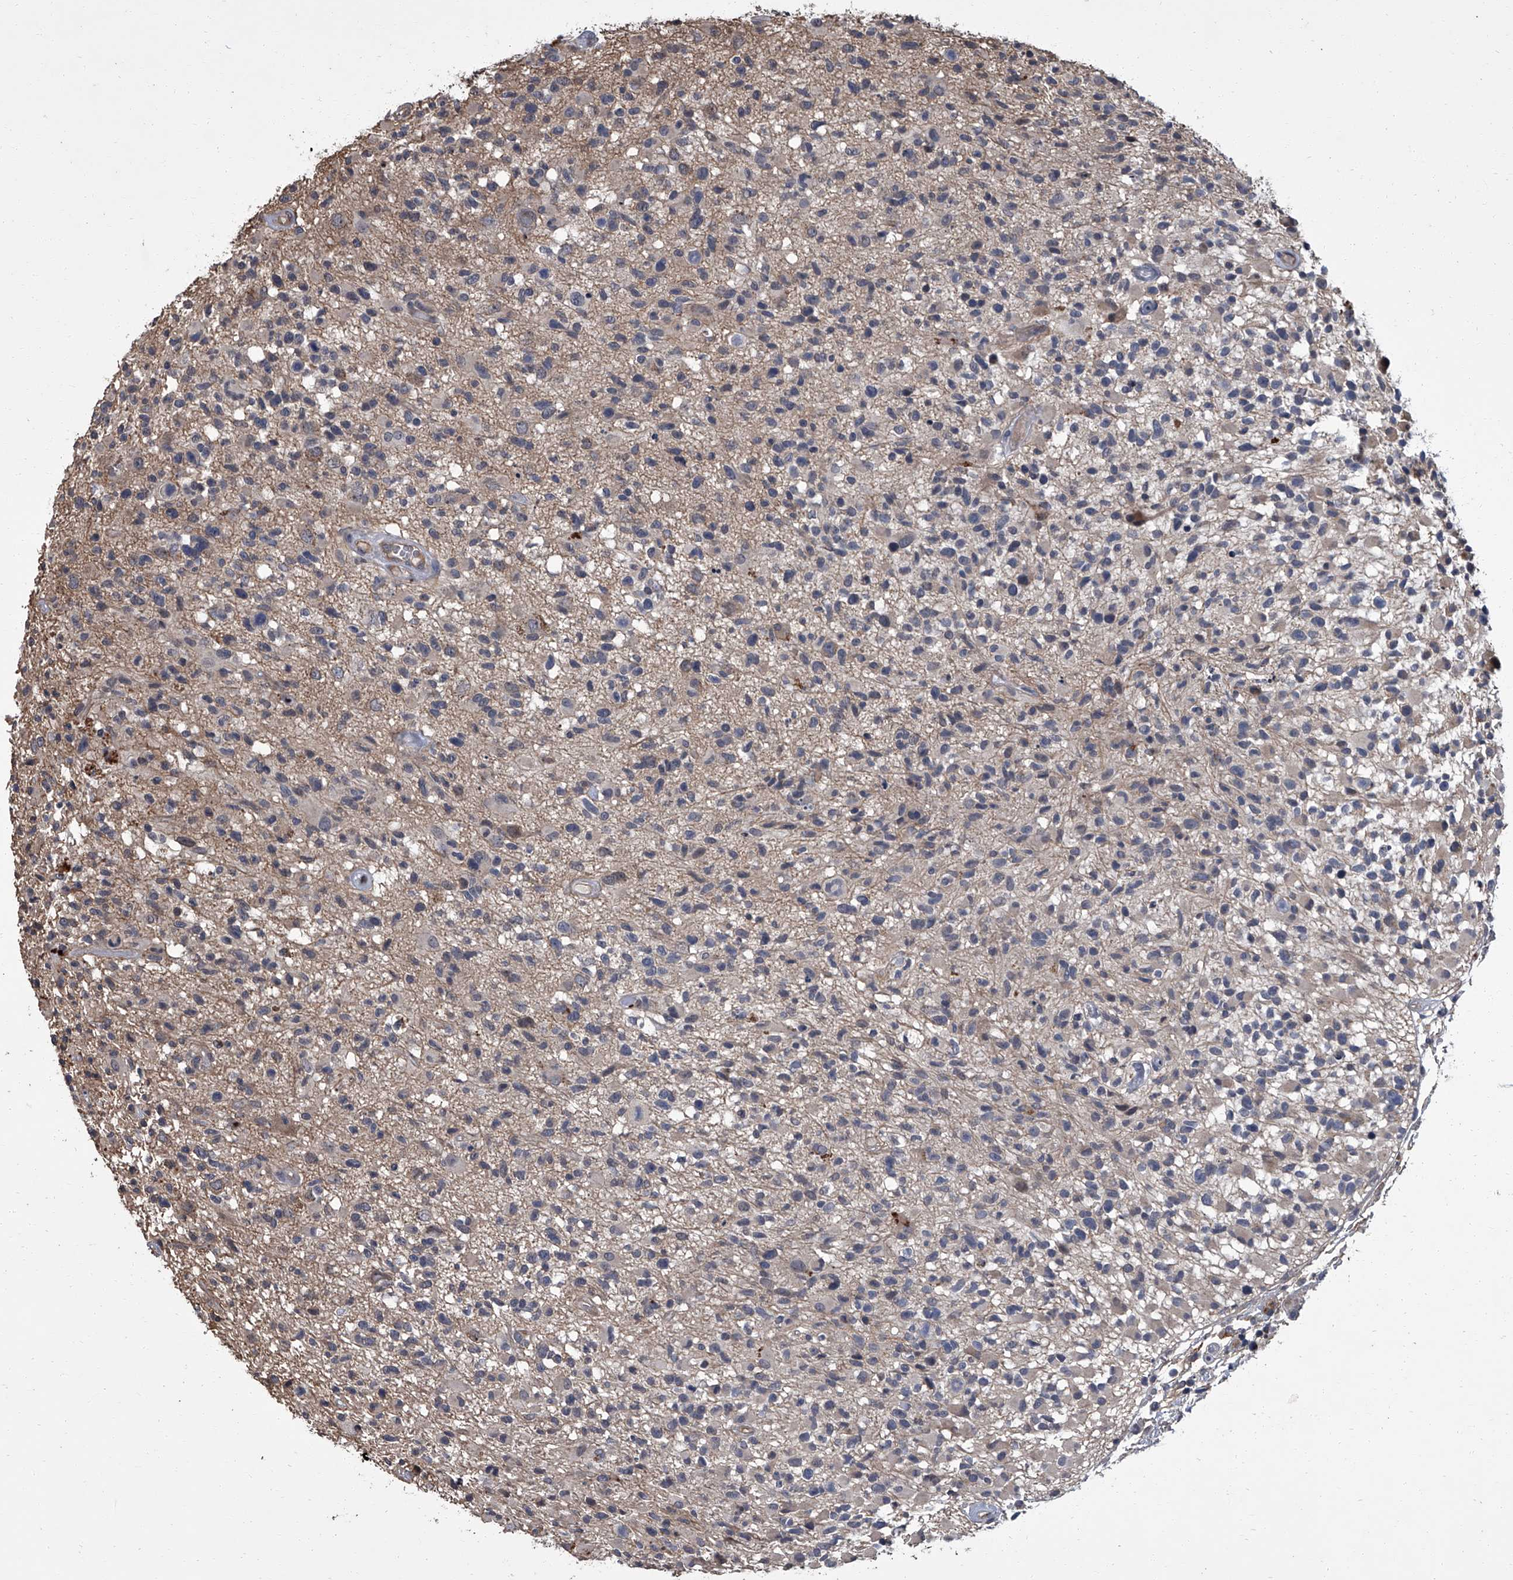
{"staining": {"intensity": "negative", "quantity": "none", "location": "none"}, "tissue": "glioma", "cell_type": "Tumor cells", "image_type": "cancer", "snomed": [{"axis": "morphology", "description": "Glioma, malignant, High grade"}, {"axis": "morphology", "description": "Glioblastoma, NOS"}, {"axis": "topography", "description": "Brain"}], "caption": "A micrograph of human malignant glioma (high-grade) is negative for staining in tumor cells. (Stains: DAB (3,3'-diaminobenzidine) IHC with hematoxylin counter stain, Microscopy: brightfield microscopy at high magnification).", "gene": "SIRT4", "patient": {"sex": "male", "age": 60}}